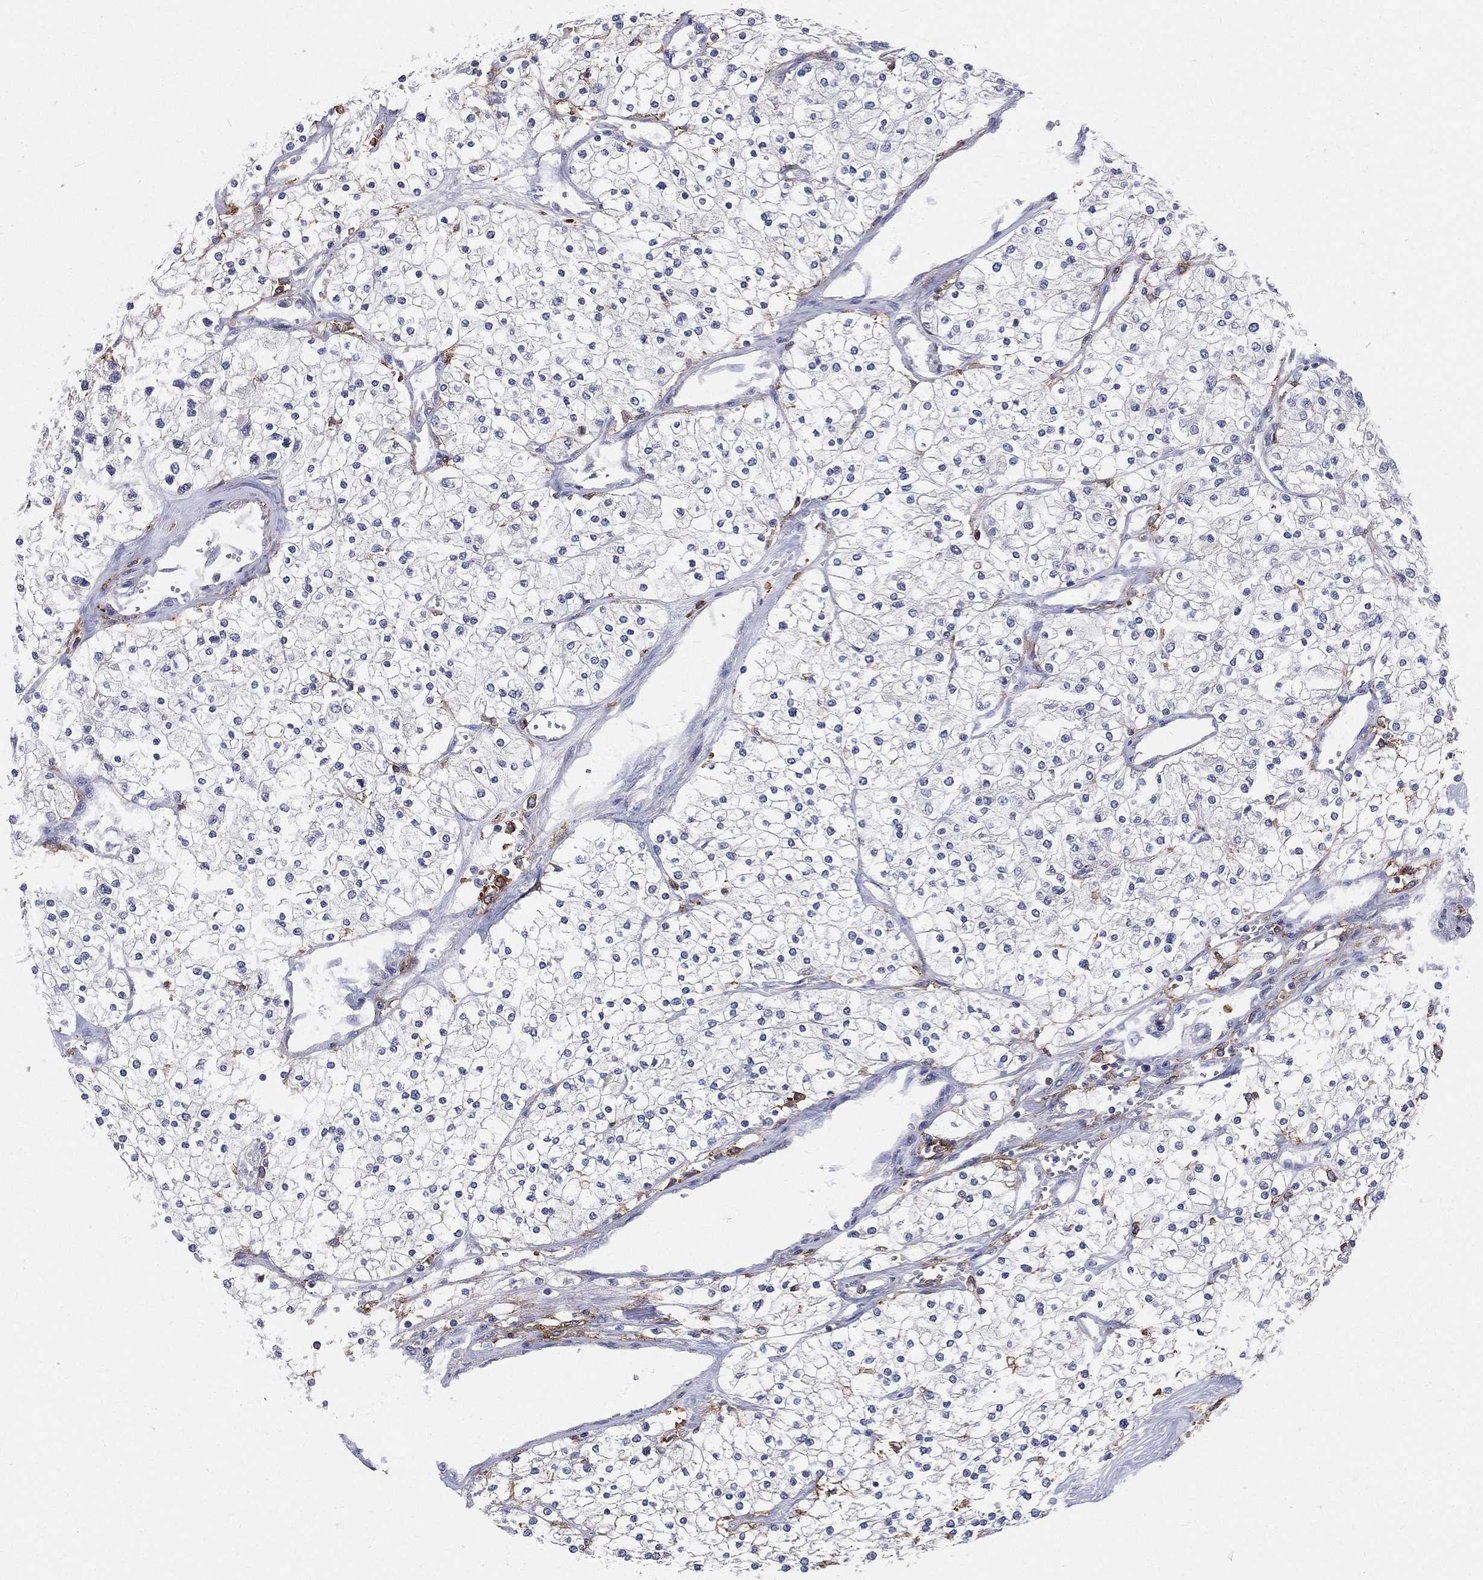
{"staining": {"intensity": "negative", "quantity": "none", "location": "none"}, "tissue": "renal cancer", "cell_type": "Tumor cells", "image_type": "cancer", "snomed": [{"axis": "morphology", "description": "Adenocarcinoma, NOS"}, {"axis": "topography", "description": "Kidney"}], "caption": "There is no significant staining in tumor cells of adenocarcinoma (renal). The staining is performed using DAB (3,3'-diaminobenzidine) brown chromogen with nuclei counter-stained in using hematoxylin.", "gene": "CD33", "patient": {"sex": "male", "age": 80}}